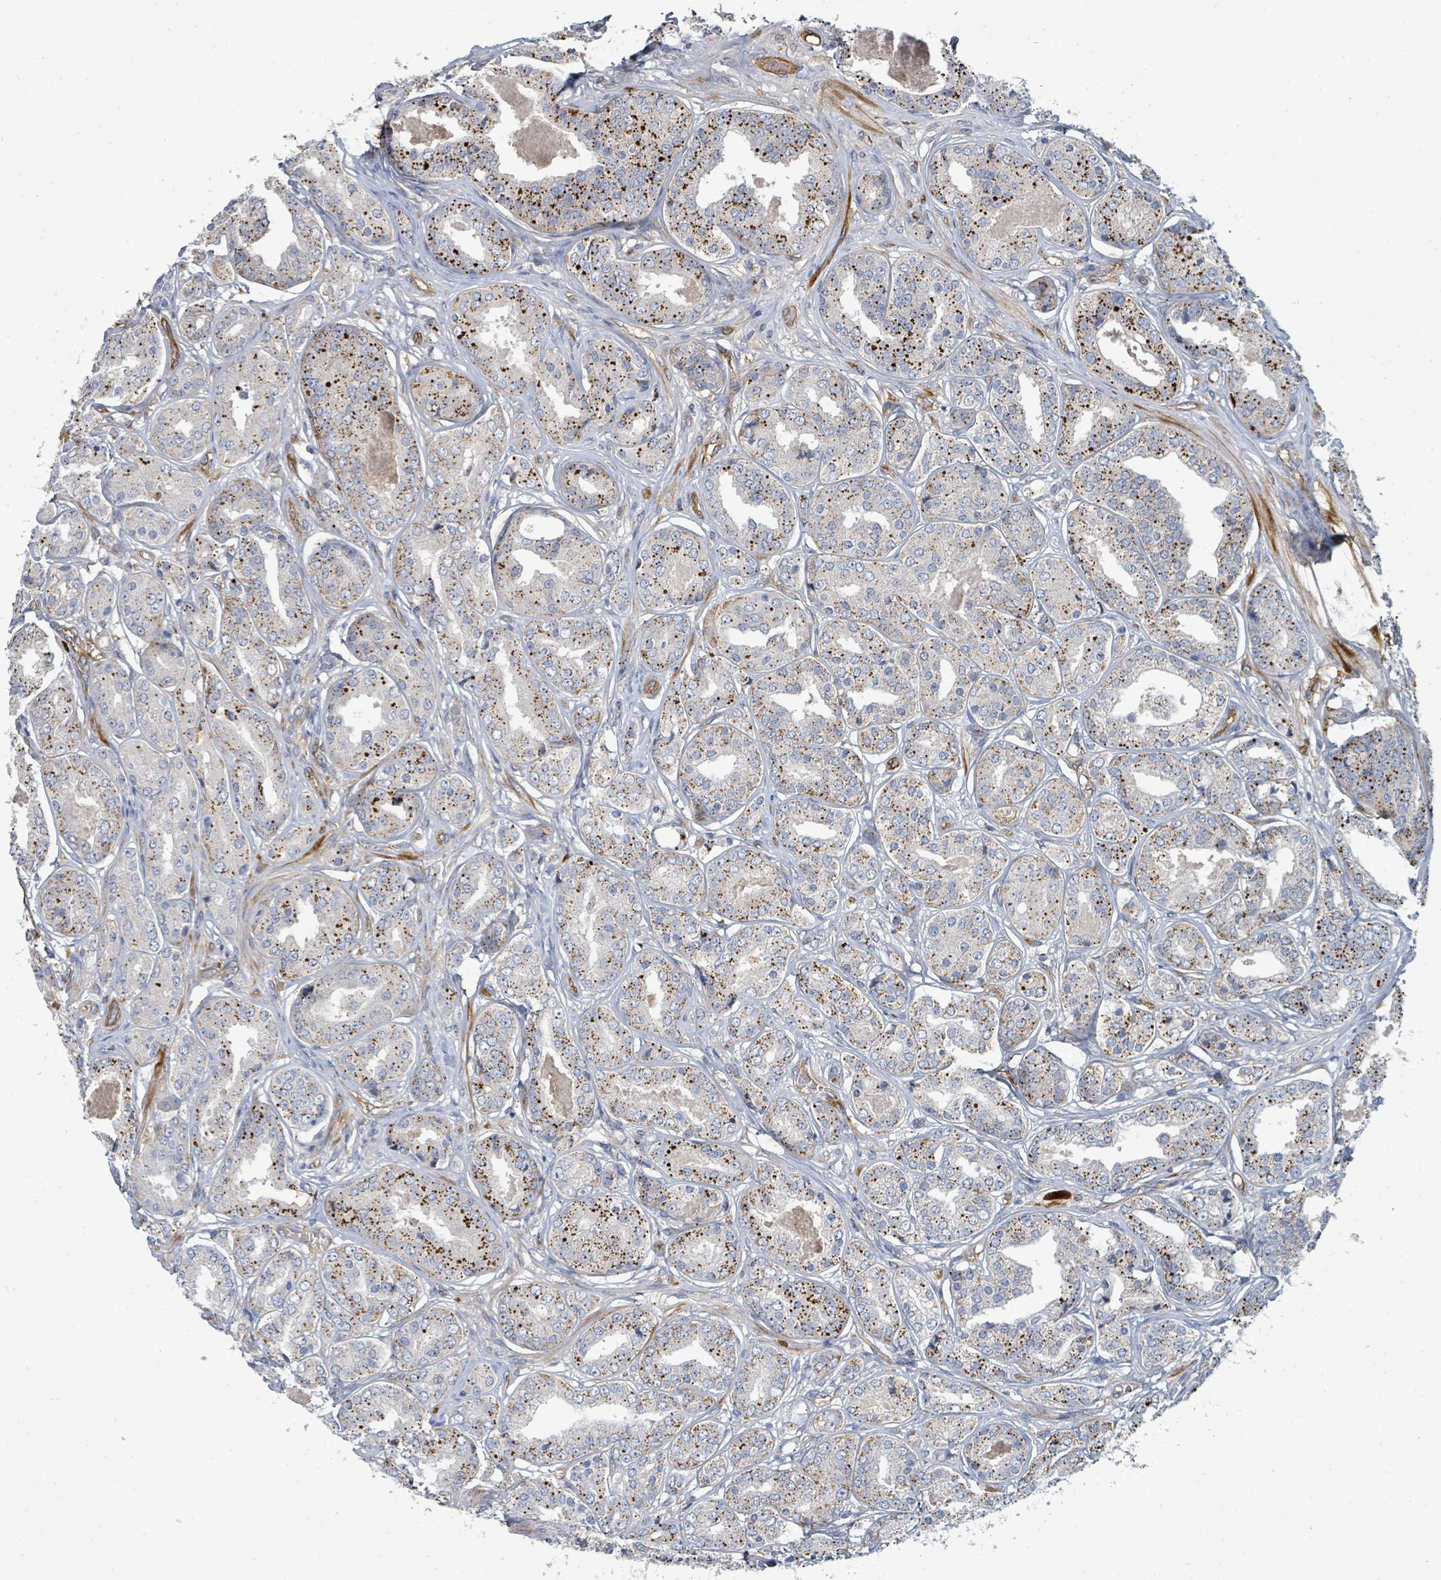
{"staining": {"intensity": "strong", "quantity": ">75%", "location": "cytoplasmic/membranous"}, "tissue": "prostate cancer", "cell_type": "Tumor cells", "image_type": "cancer", "snomed": [{"axis": "morphology", "description": "Adenocarcinoma, High grade"}, {"axis": "topography", "description": "Prostate"}], "caption": "DAB immunohistochemical staining of human prostate cancer shows strong cytoplasmic/membranous protein positivity in about >75% of tumor cells. The staining was performed using DAB to visualize the protein expression in brown, while the nuclei were stained in blue with hematoxylin (Magnification: 20x).", "gene": "IFIT1", "patient": {"sex": "male", "age": 63}}